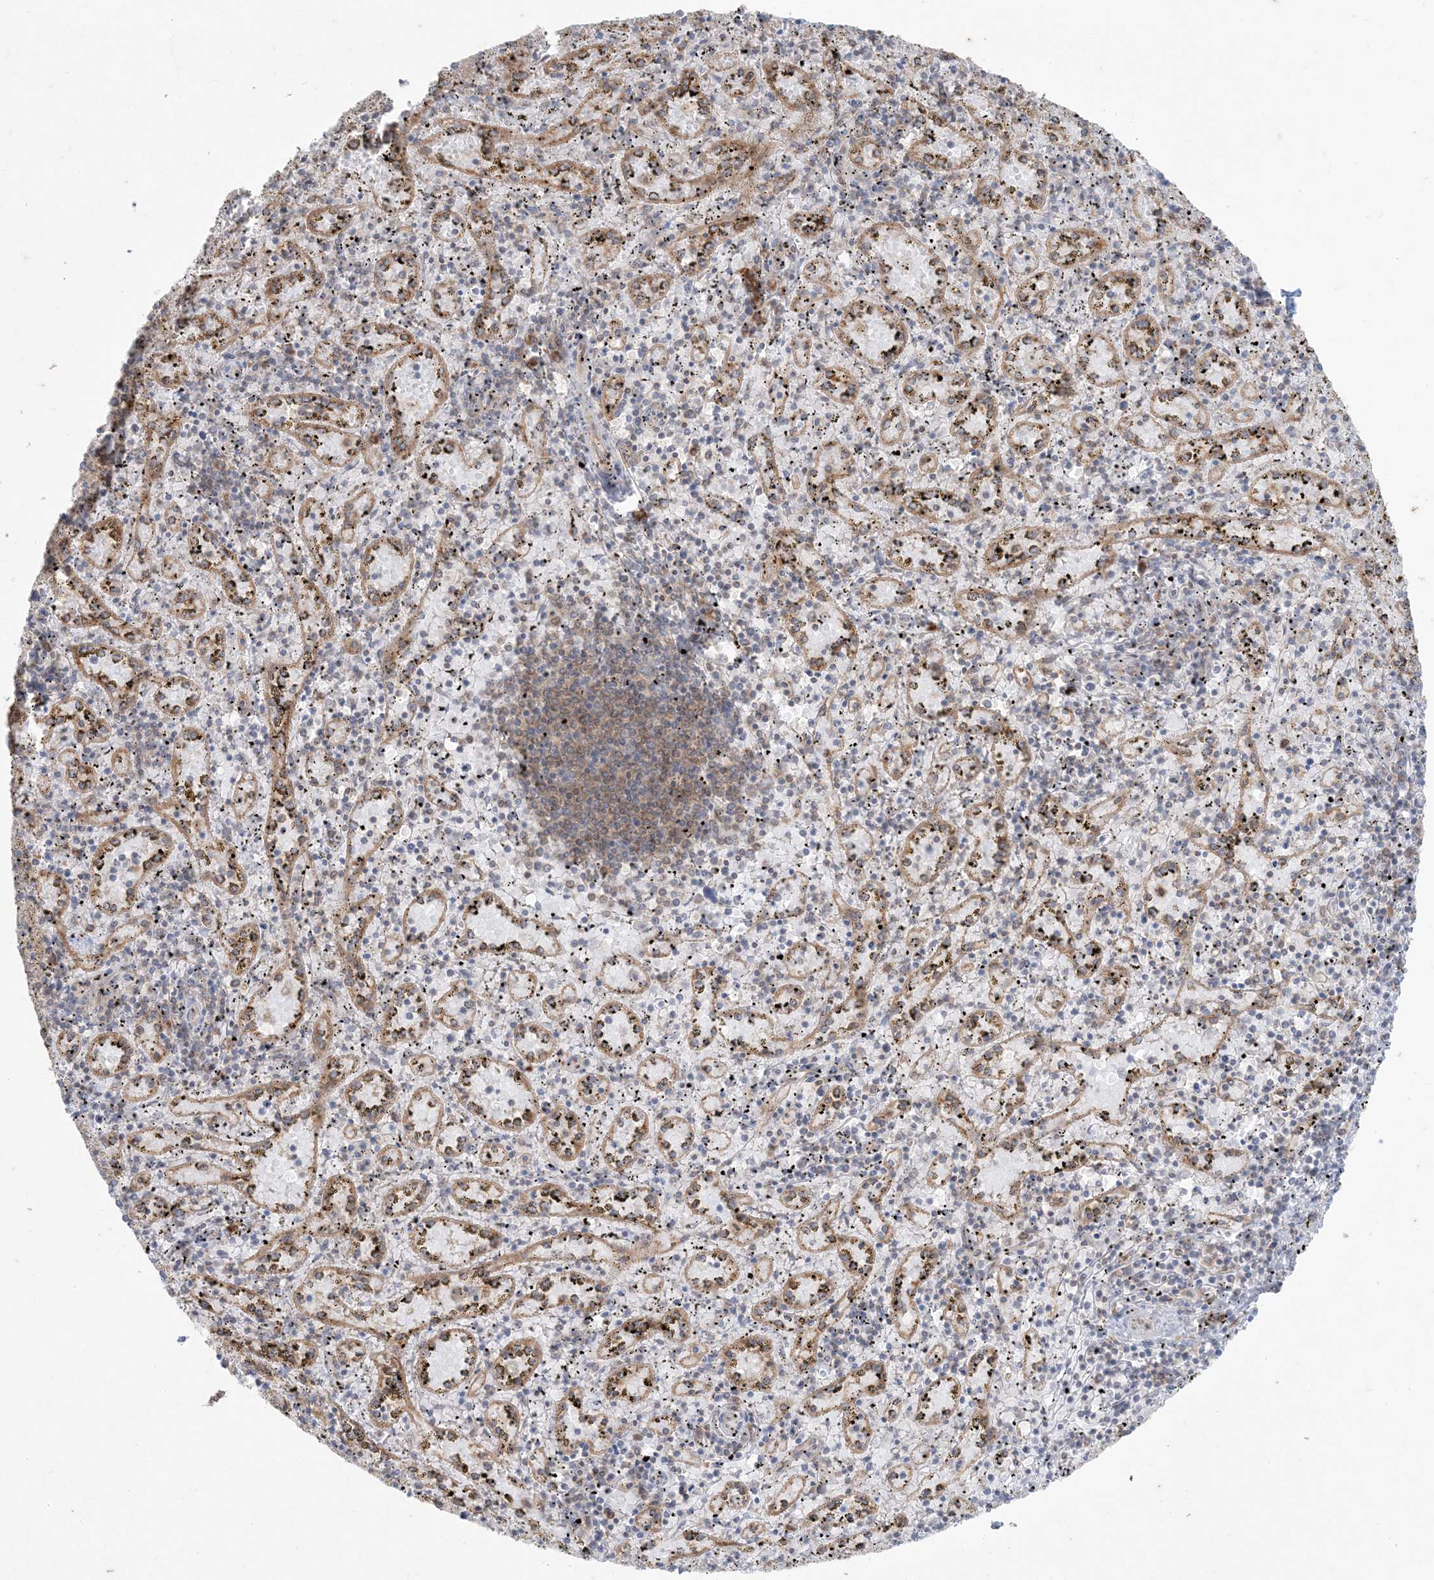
{"staining": {"intensity": "weak", "quantity": "25%-75%", "location": "cytoplasmic/membranous"}, "tissue": "spleen", "cell_type": "Cells in red pulp", "image_type": "normal", "snomed": [{"axis": "morphology", "description": "Normal tissue, NOS"}, {"axis": "topography", "description": "Spleen"}], "caption": "IHC micrograph of benign spleen: human spleen stained using immunohistochemistry reveals low levels of weak protein expression localized specifically in the cytoplasmic/membranous of cells in red pulp, appearing as a cytoplasmic/membranous brown color.", "gene": "UBXN4", "patient": {"sex": "male", "age": 11}}